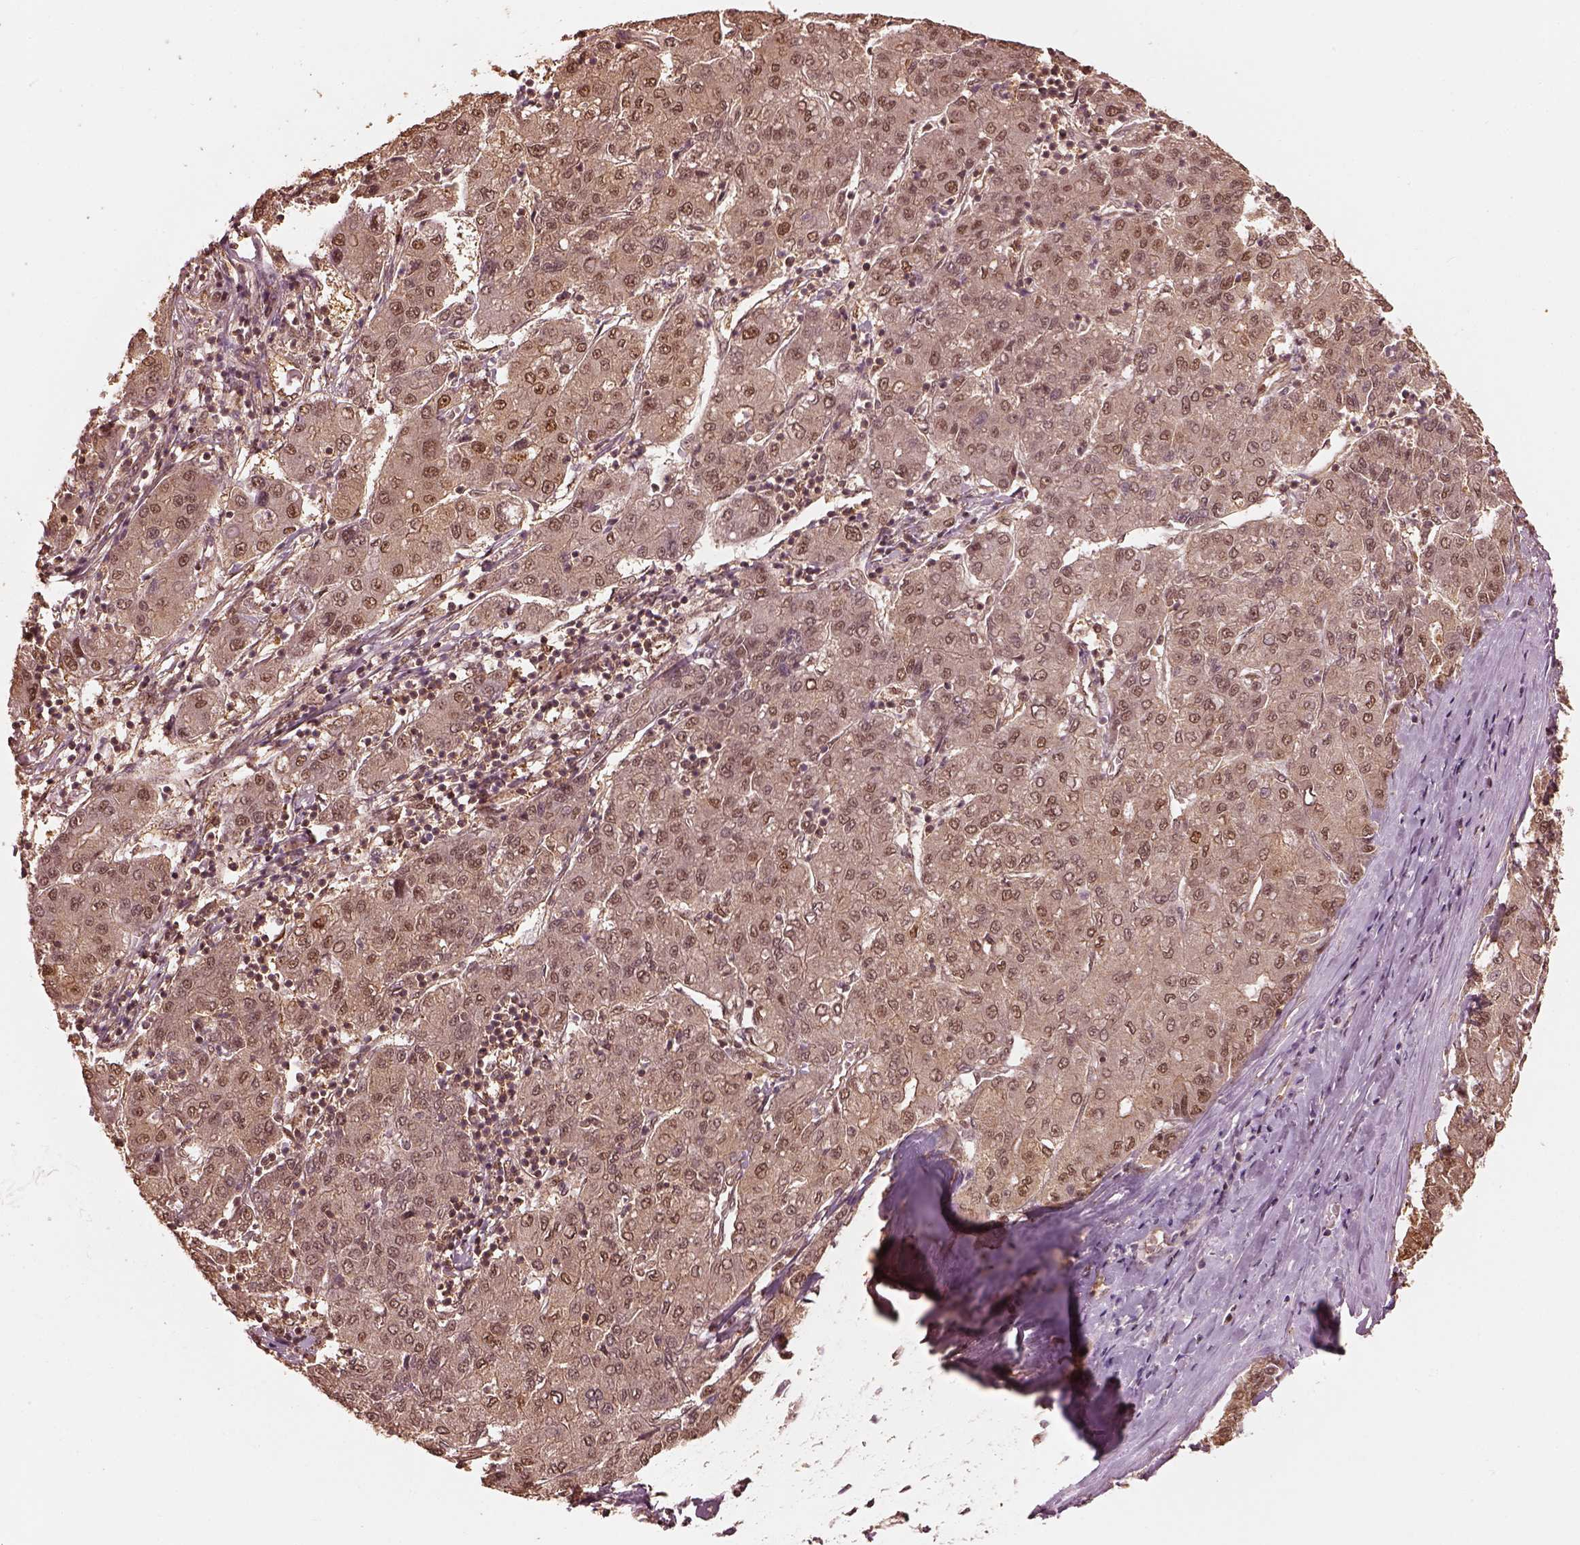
{"staining": {"intensity": "weak", "quantity": ">75%", "location": "cytoplasmic/membranous,nuclear"}, "tissue": "liver cancer", "cell_type": "Tumor cells", "image_type": "cancer", "snomed": [{"axis": "morphology", "description": "Carcinoma, Hepatocellular, NOS"}, {"axis": "topography", "description": "Liver"}], "caption": "Immunohistochemical staining of hepatocellular carcinoma (liver) demonstrates low levels of weak cytoplasmic/membranous and nuclear staining in approximately >75% of tumor cells. The staining was performed using DAB, with brown indicating positive protein expression. Nuclei are stained blue with hematoxylin.", "gene": "PSMC5", "patient": {"sex": "male", "age": 65}}